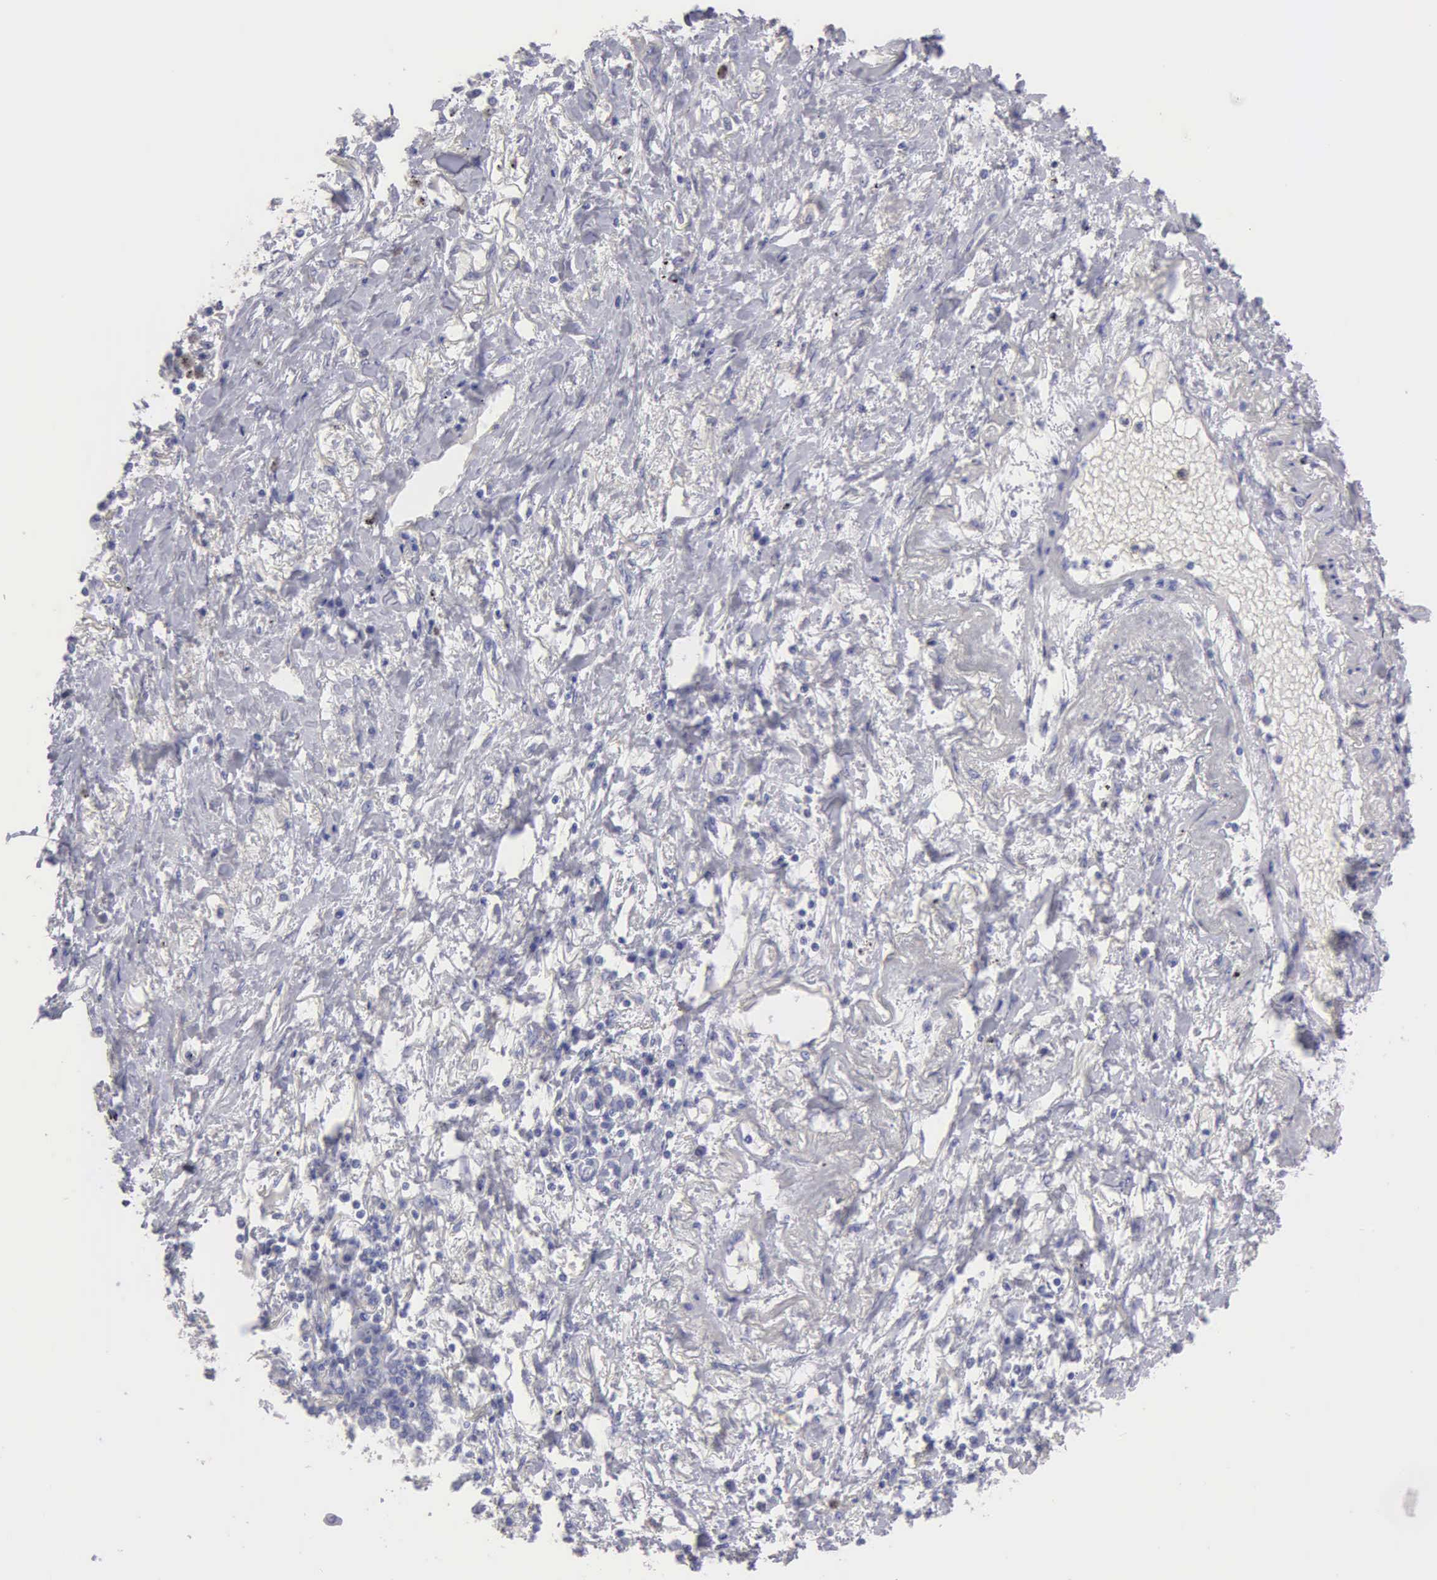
{"staining": {"intensity": "negative", "quantity": "none", "location": "none"}, "tissue": "lung cancer", "cell_type": "Tumor cells", "image_type": "cancer", "snomed": [{"axis": "morphology", "description": "Adenocarcinoma, NOS"}, {"axis": "topography", "description": "Lung"}], "caption": "Immunohistochemical staining of human lung adenocarcinoma shows no significant positivity in tumor cells.", "gene": "APP", "patient": {"sex": "male", "age": 60}}